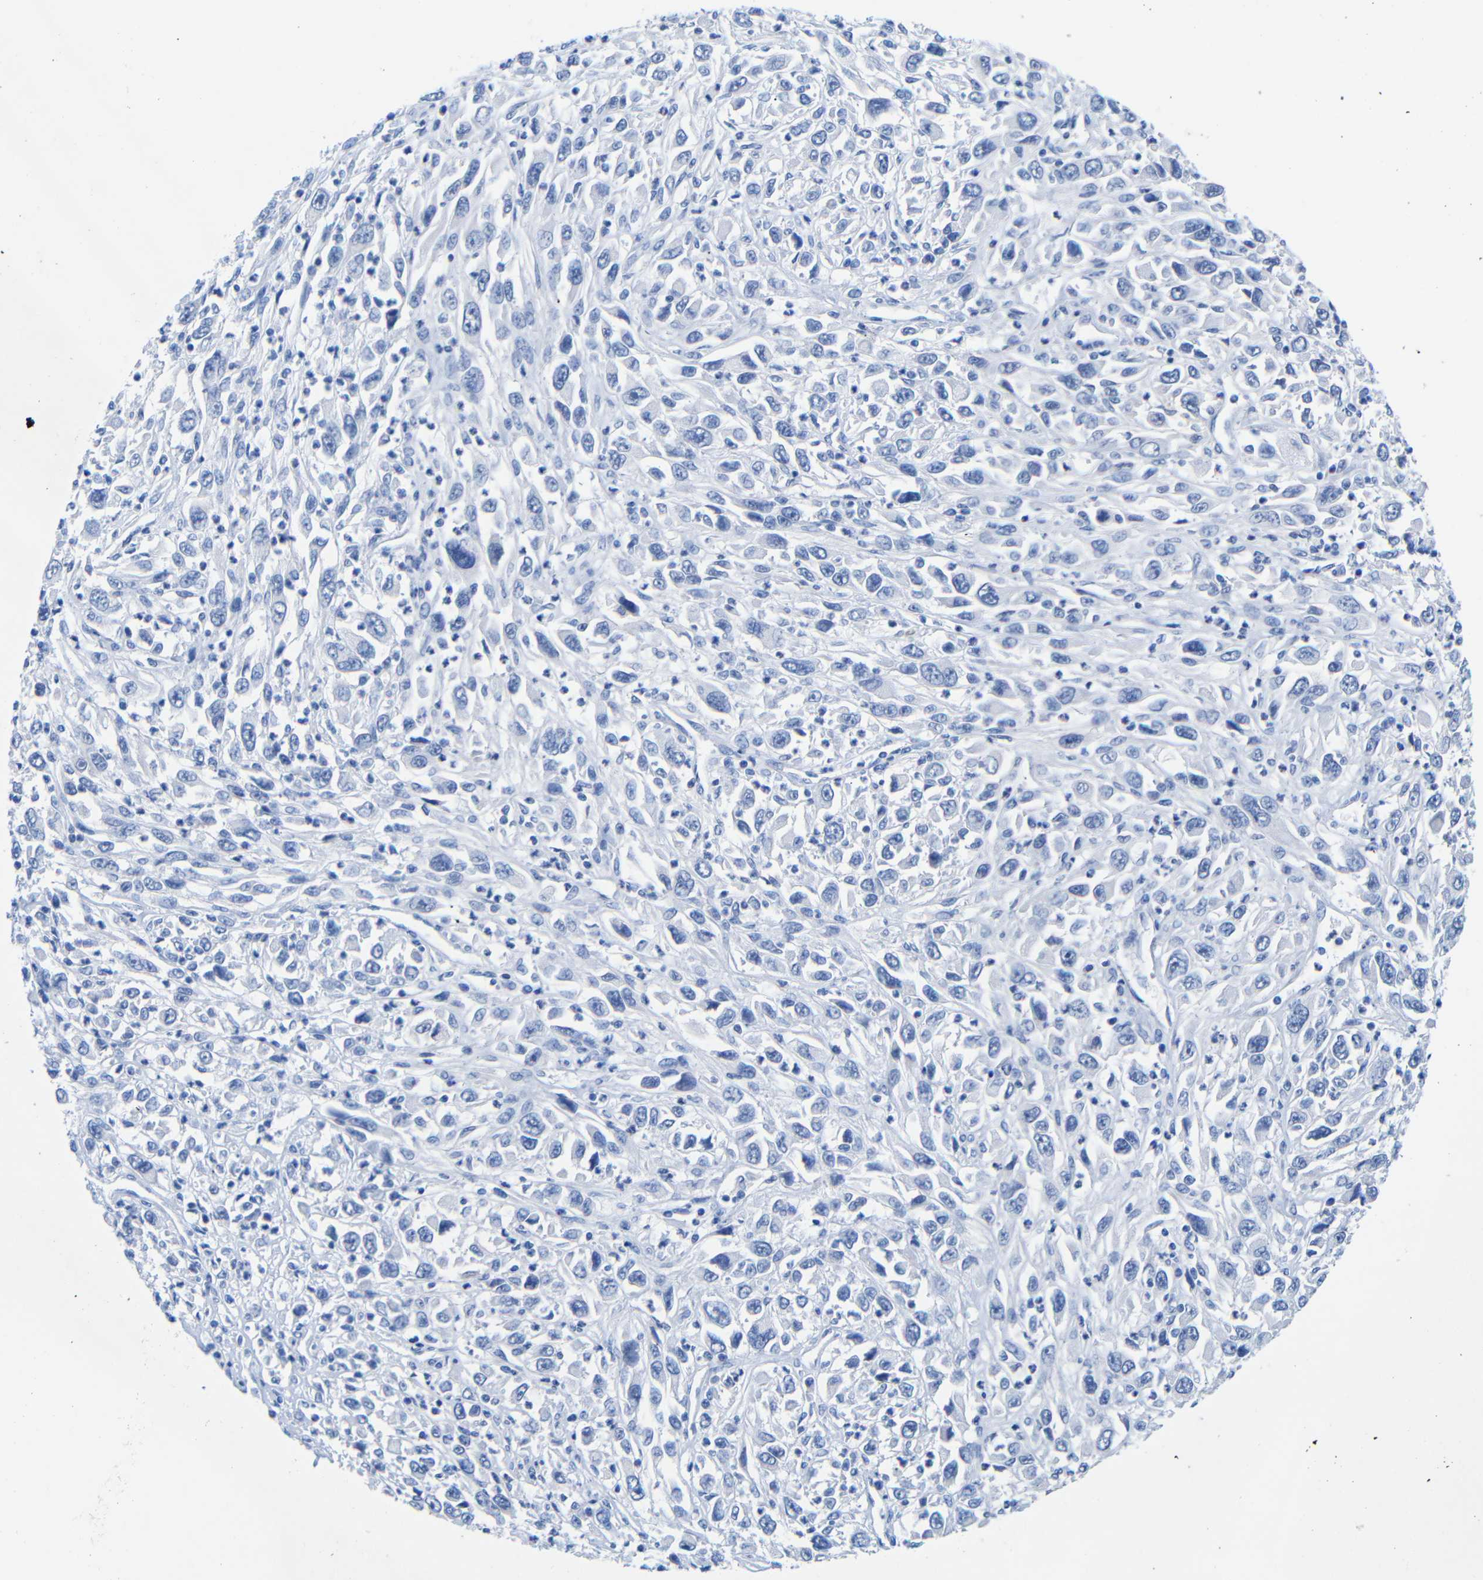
{"staining": {"intensity": "negative", "quantity": "none", "location": "none"}, "tissue": "melanoma", "cell_type": "Tumor cells", "image_type": "cancer", "snomed": [{"axis": "morphology", "description": "Malignant melanoma, Metastatic site"}, {"axis": "topography", "description": "Skin"}], "caption": "Tumor cells show no significant protein positivity in malignant melanoma (metastatic site). (Immunohistochemistry, brightfield microscopy, high magnification).", "gene": "CGNL1", "patient": {"sex": "female", "age": 56}}